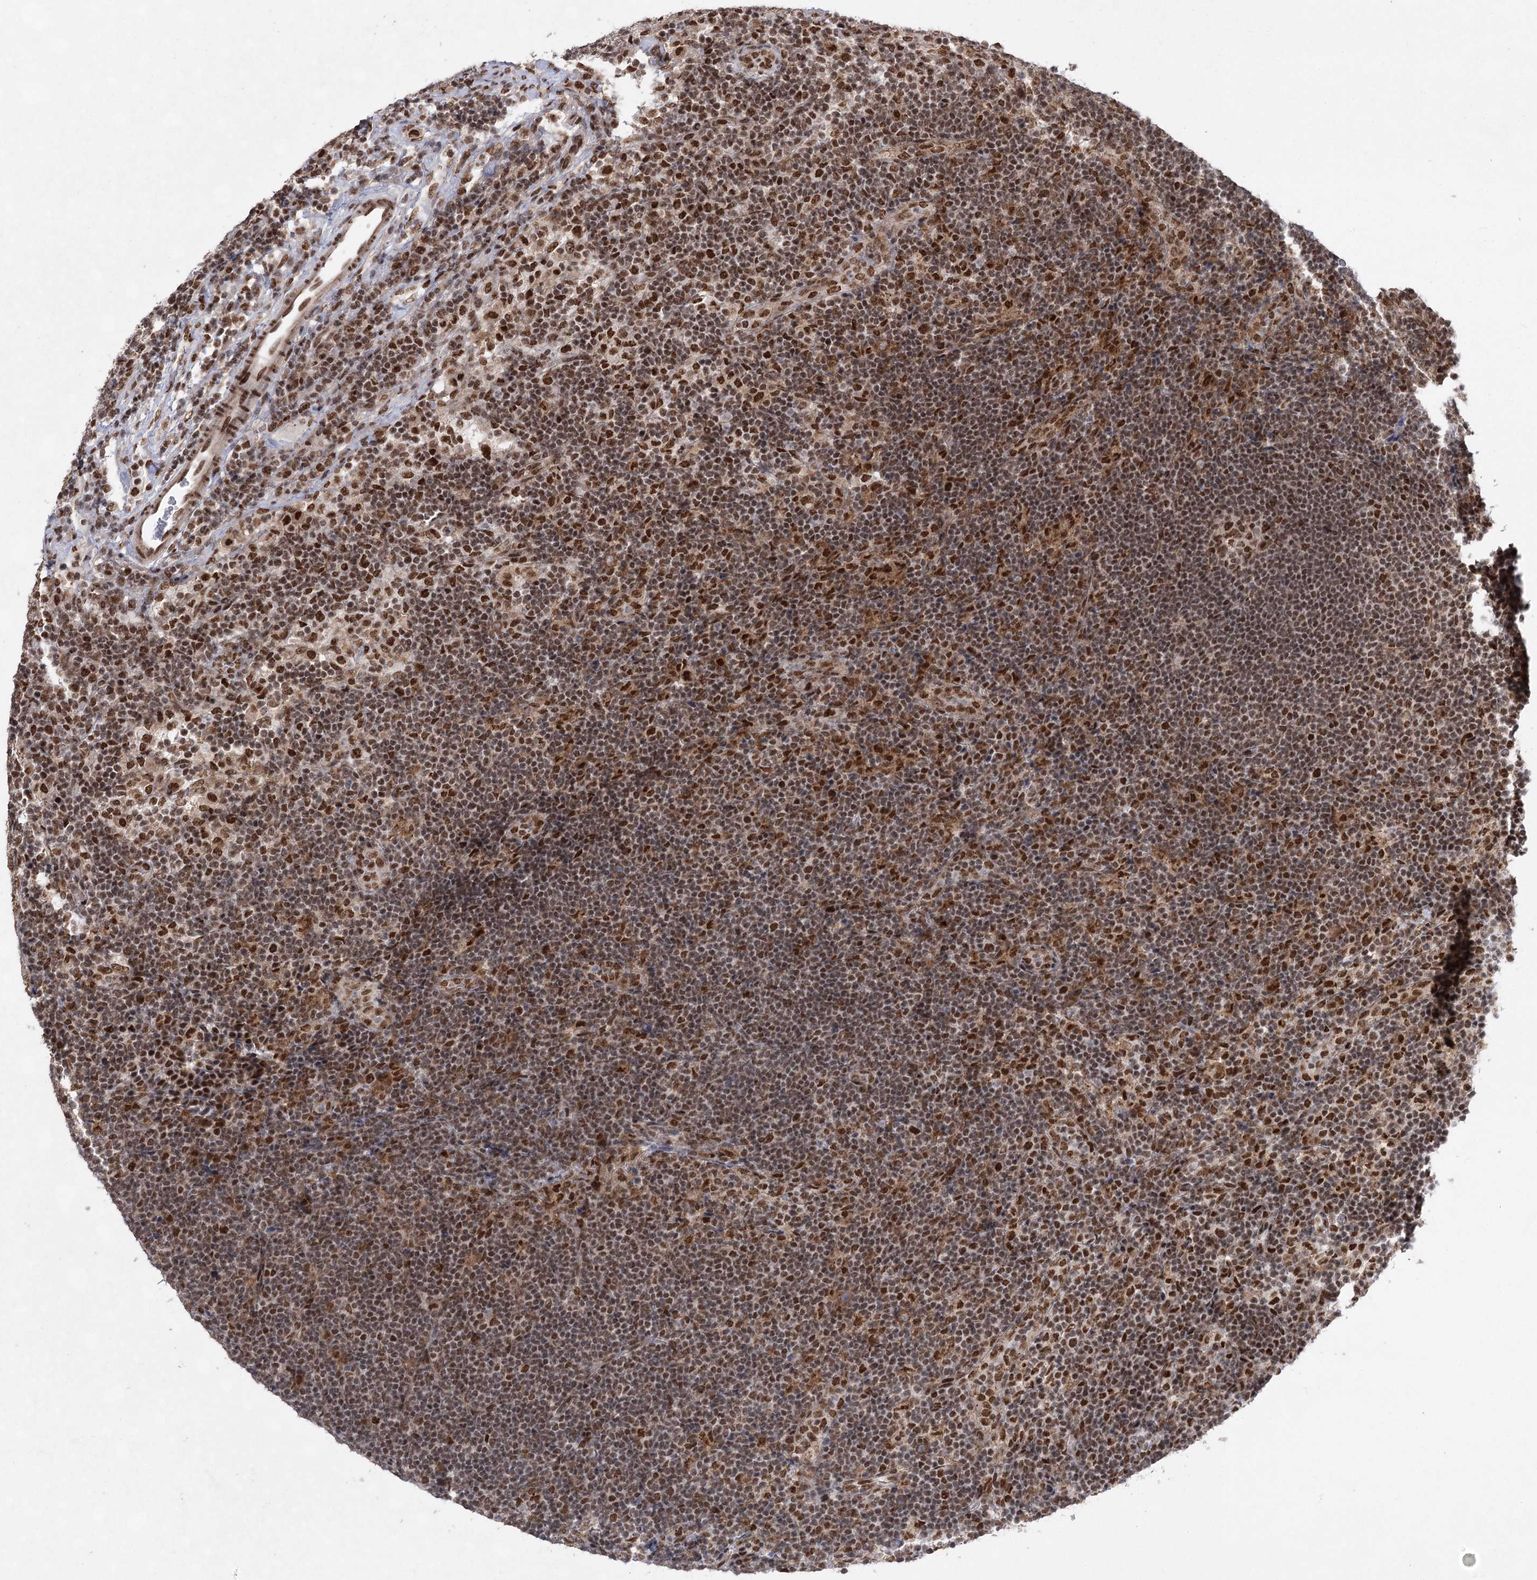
{"staining": {"intensity": "moderate", "quantity": ">75%", "location": "nuclear"}, "tissue": "lymph node", "cell_type": "Germinal center cells", "image_type": "normal", "snomed": [{"axis": "morphology", "description": "Normal tissue, NOS"}, {"axis": "topography", "description": "Lymph node"}], "caption": "Moderate nuclear expression is present in about >75% of germinal center cells in unremarkable lymph node.", "gene": "ZCCHC8", "patient": {"sex": "female", "age": 22}}